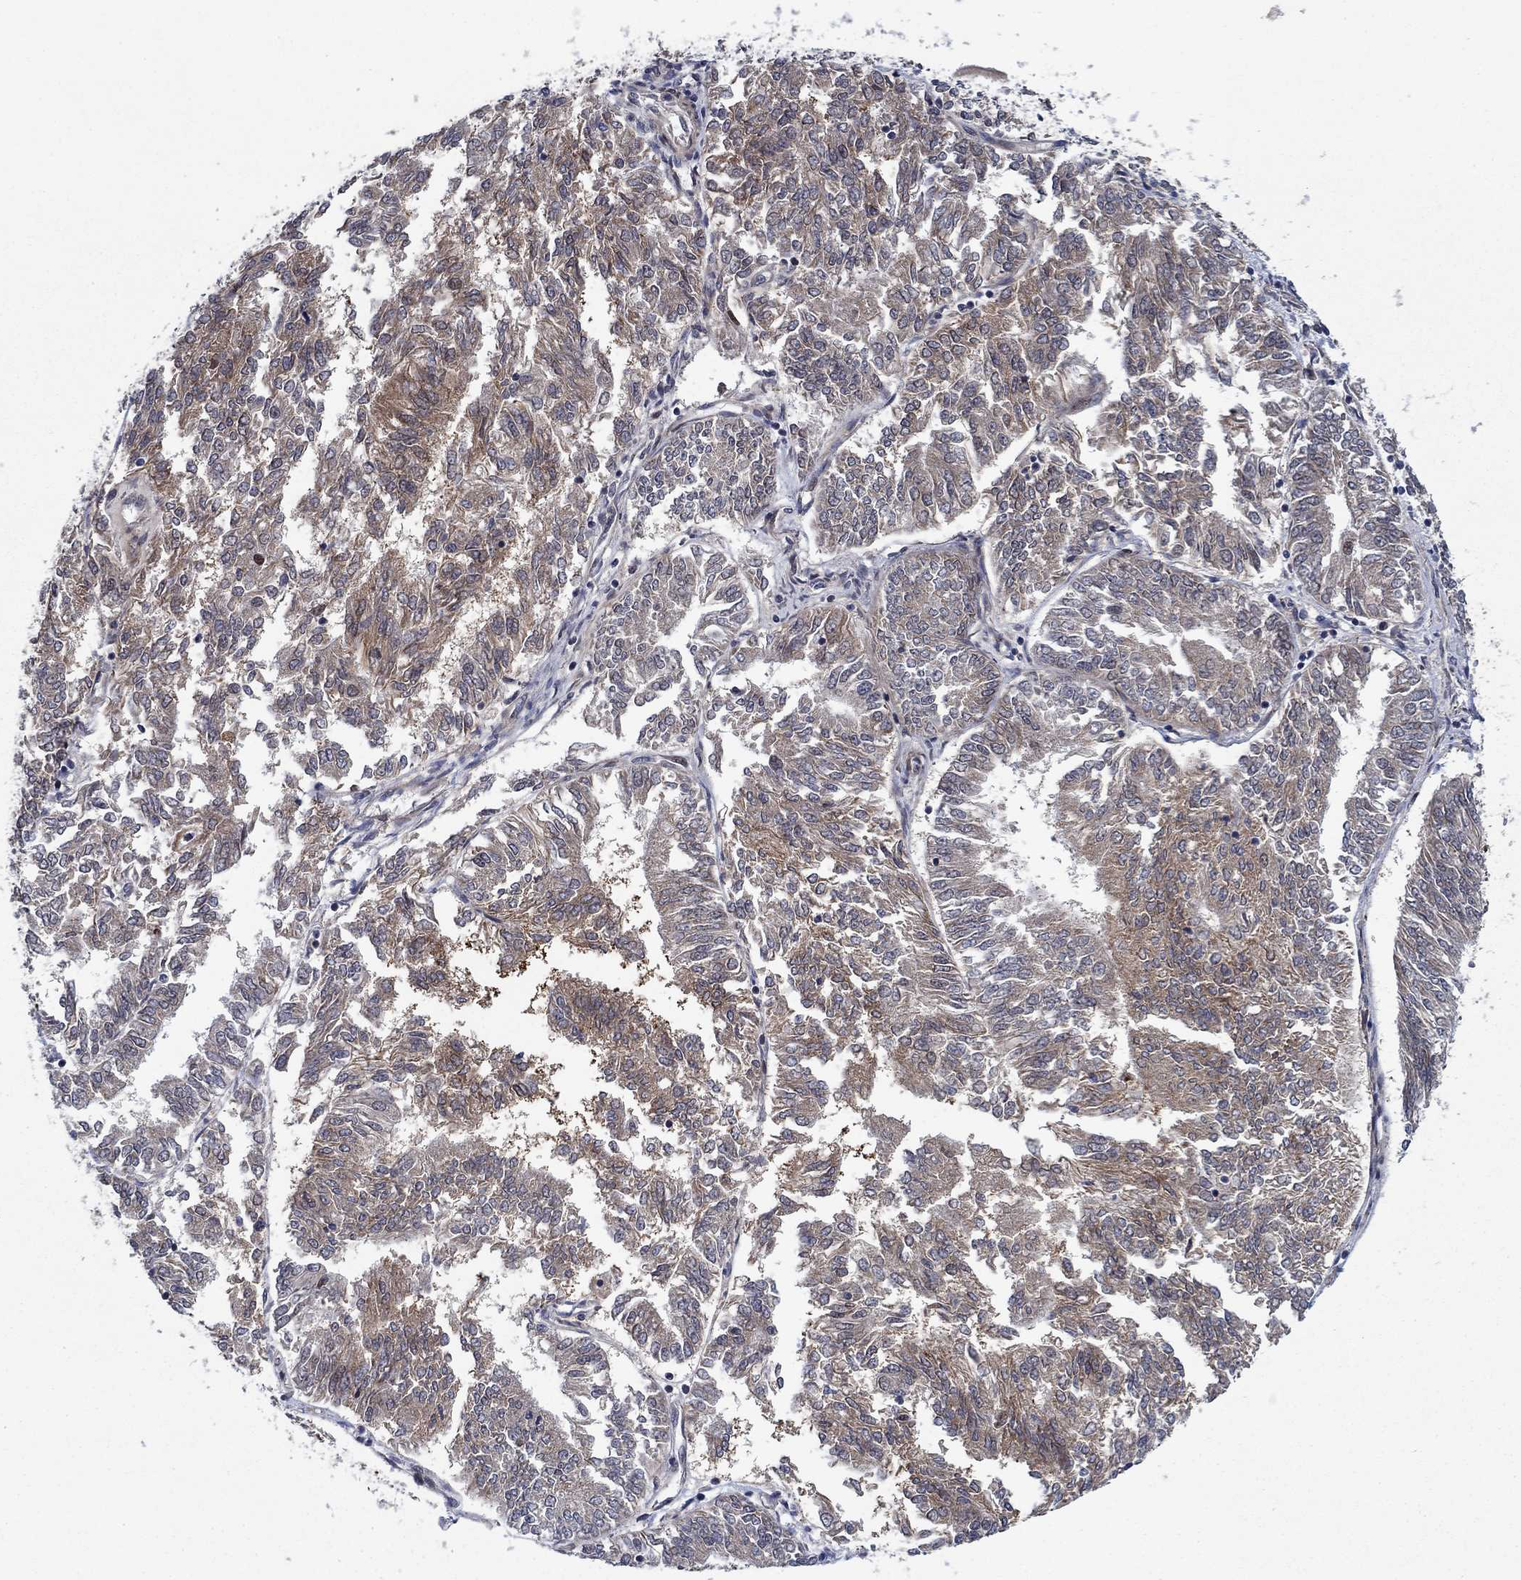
{"staining": {"intensity": "moderate", "quantity": "<25%", "location": "cytoplasmic/membranous"}, "tissue": "endometrial cancer", "cell_type": "Tumor cells", "image_type": "cancer", "snomed": [{"axis": "morphology", "description": "Adenocarcinoma, NOS"}, {"axis": "topography", "description": "Endometrium"}], "caption": "Moderate cytoplasmic/membranous protein expression is present in approximately <25% of tumor cells in endometrial cancer. The protein is shown in brown color, while the nuclei are stained blue.", "gene": "PRICKLE4", "patient": {"sex": "female", "age": 58}}